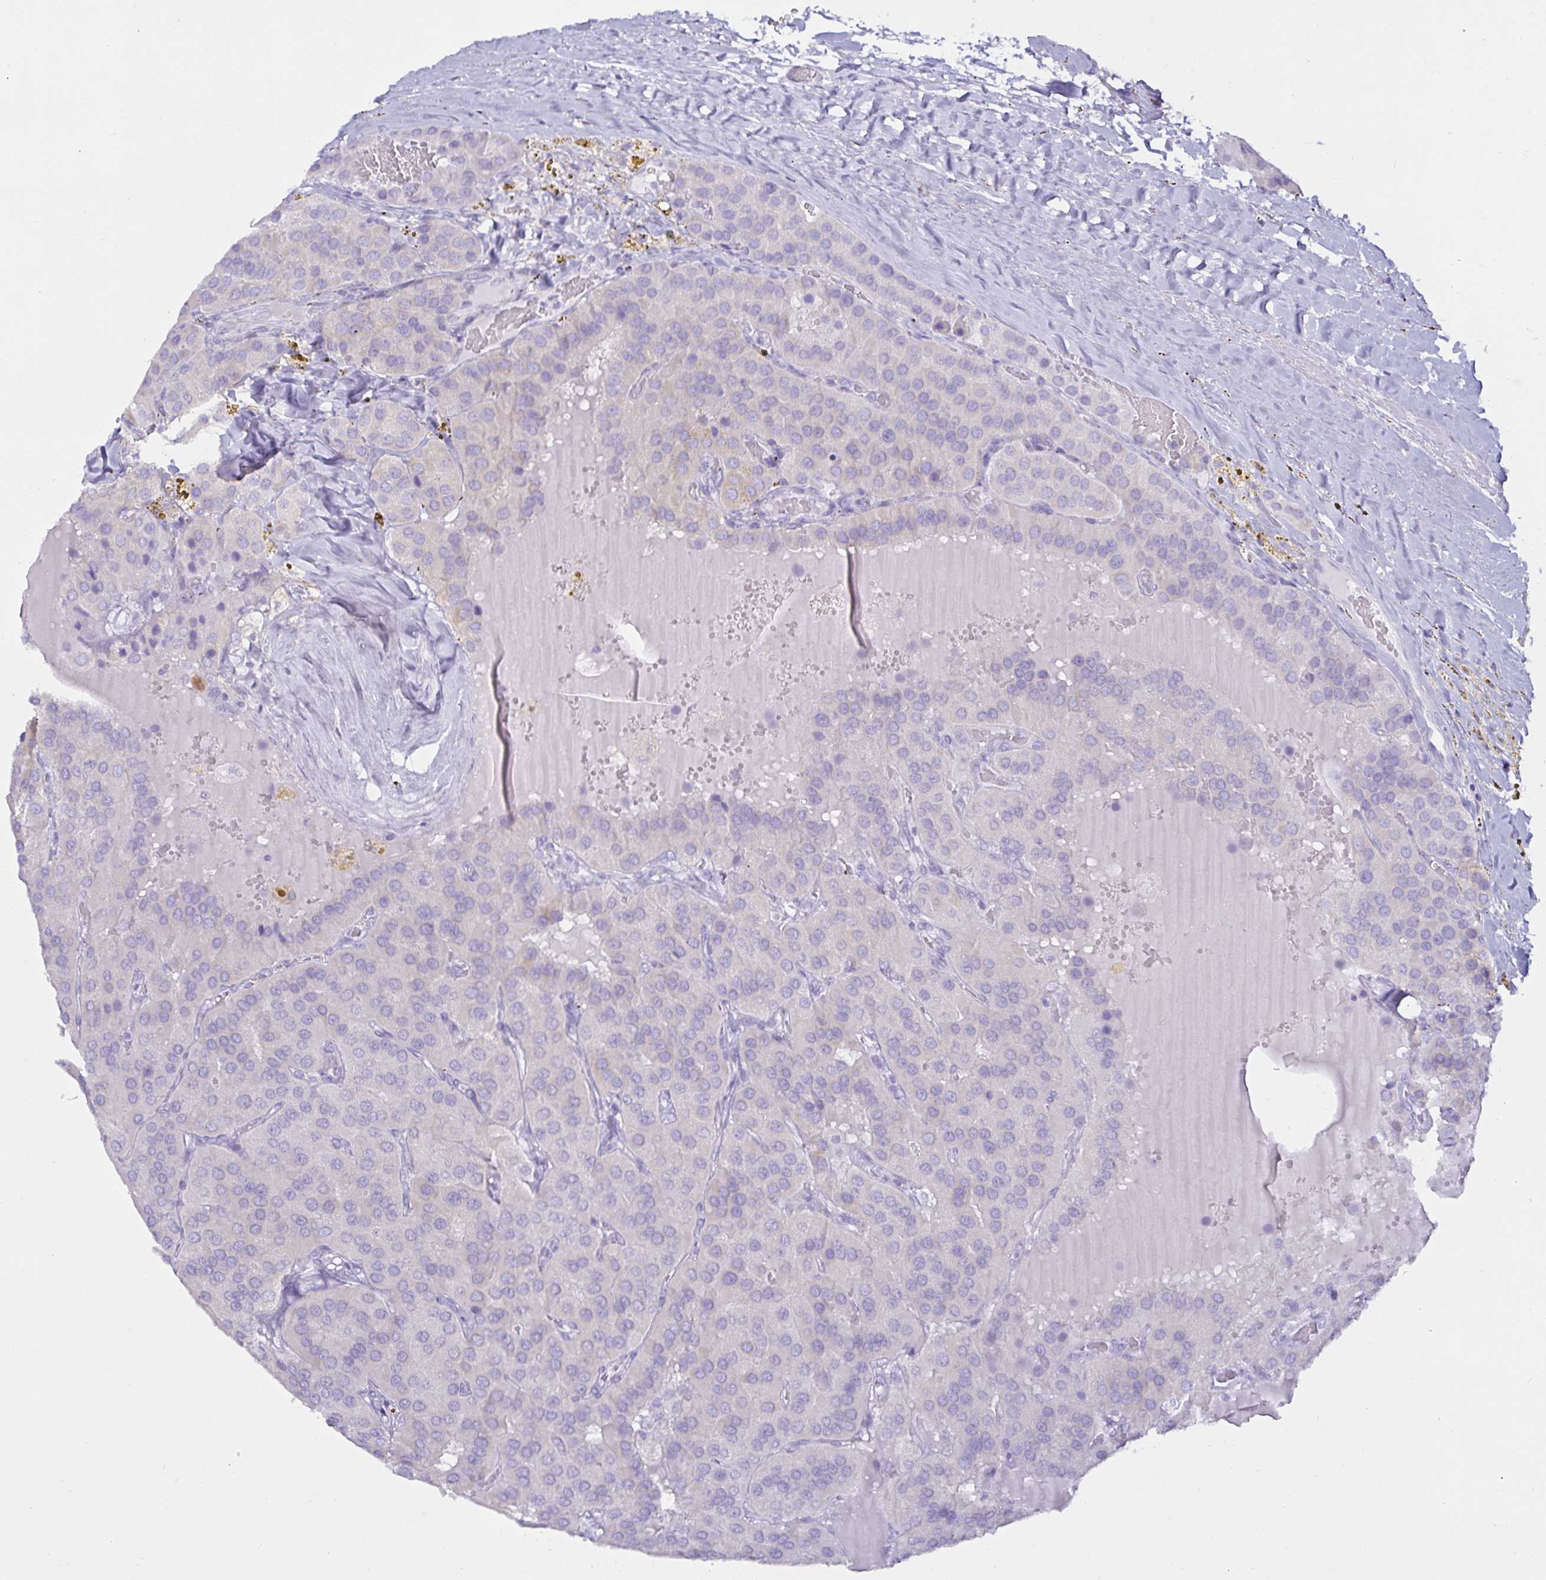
{"staining": {"intensity": "negative", "quantity": "none", "location": "none"}, "tissue": "parathyroid gland", "cell_type": "Glandular cells", "image_type": "normal", "snomed": [{"axis": "morphology", "description": "Normal tissue, NOS"}, {"axis": "morphology", "description": "Adenoma, NOS"}, {"axis": "topography", "description": "Parathyroid gland"}], "caption": "This is an immunohistochemistry image of unremarkable human parathyroid gland. There is no expression in glandular cells.", "gene": "MON2", "patient": {"sex": "female", "age": 86}}